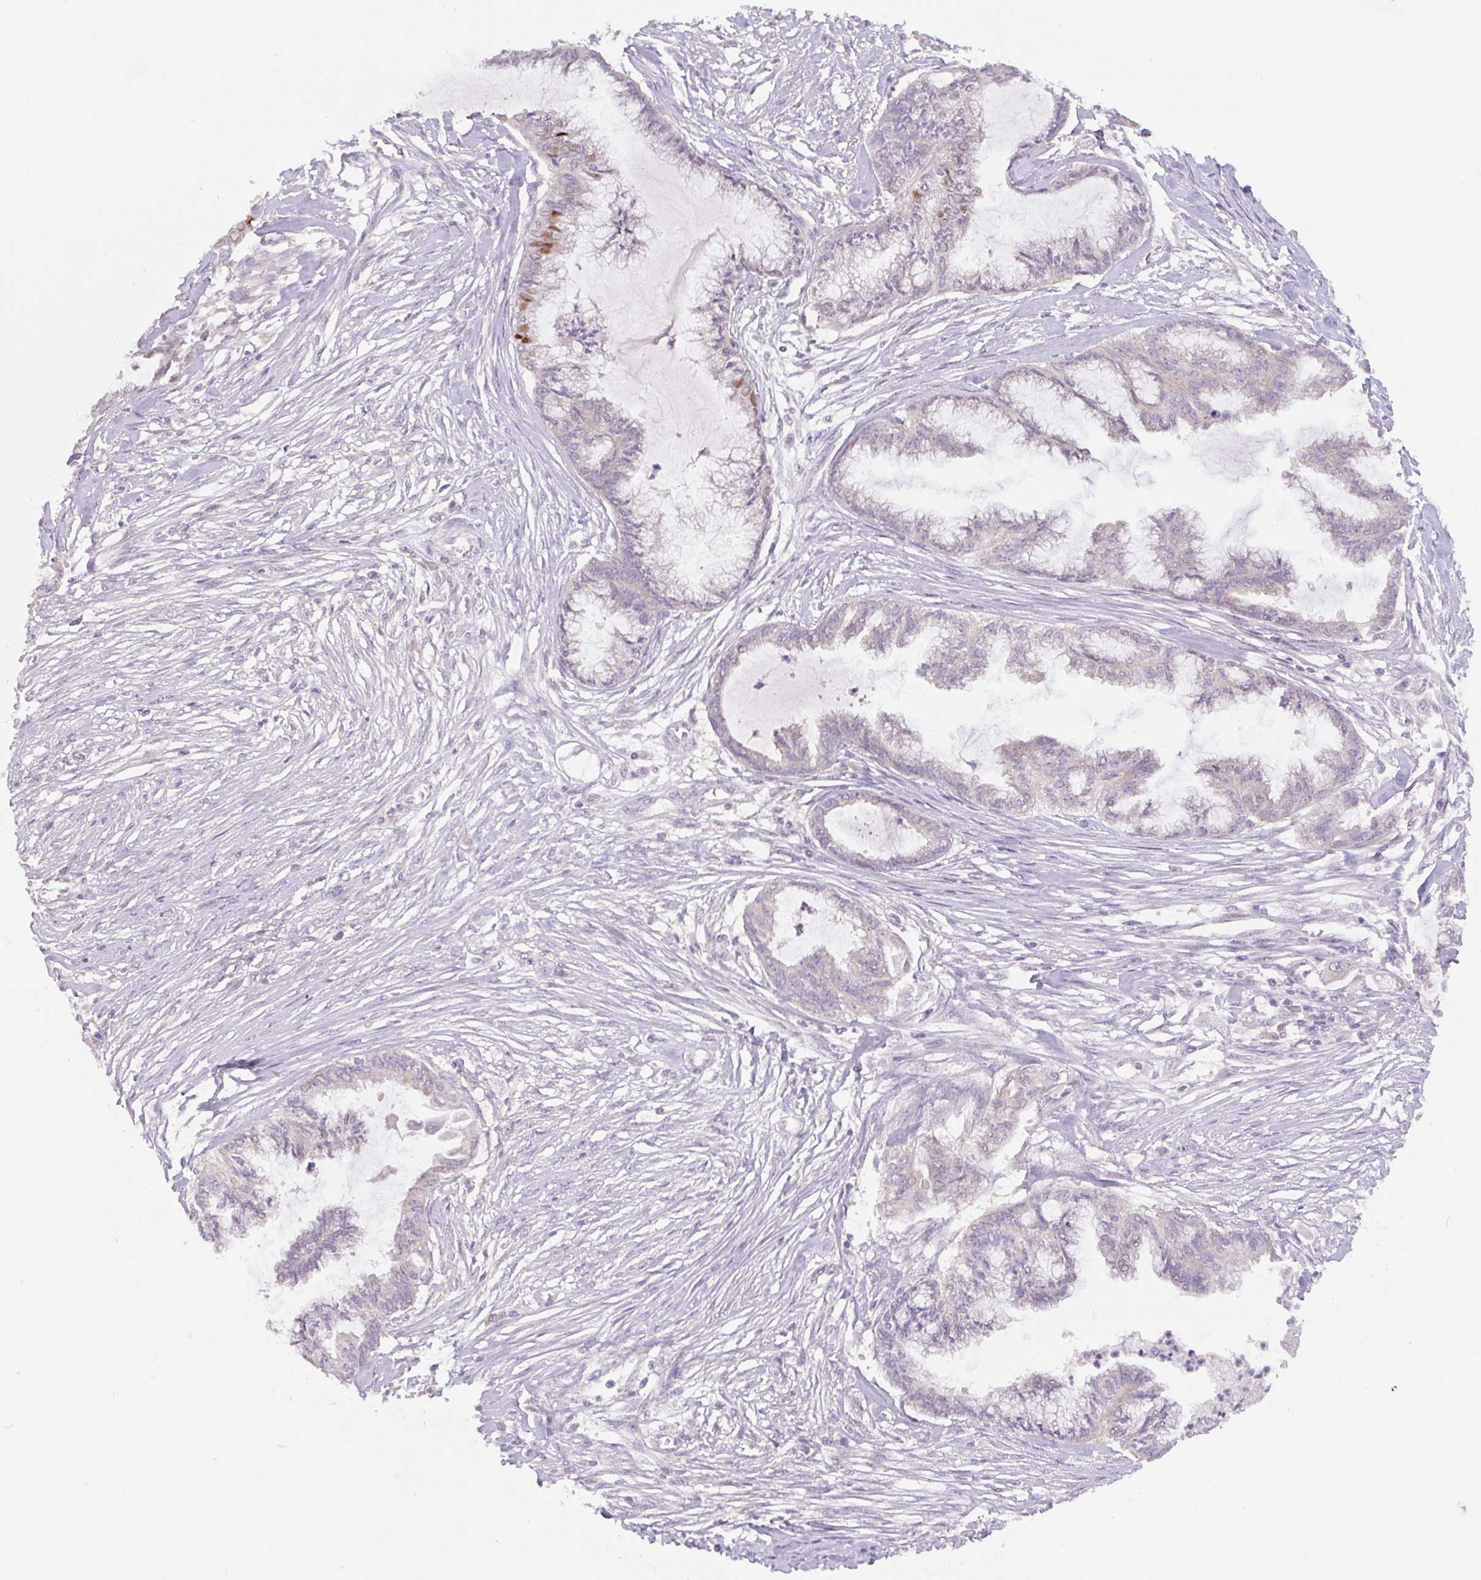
{"staining": {"intensity": "moderate", "quantity": "<25%", "location": "nuclear"}, "tissue": "endometrial cancer", "cell_type": "Tumor cells", "image_type": "cancer", "snomed": [{"axis": "morphology", "description": "Adenocarcinoma, NOS"}, {"axis": "topography", "description": "Endometrium"}], "caption": "Endometrial cancer (adenocarcinoma) was stained to show a protein in brown. There is low levels of moderate nuclear expression in approximately <25% of tumor cells.", "gene": "MIA2", "patient": {"sex": "female", "age": 86}}